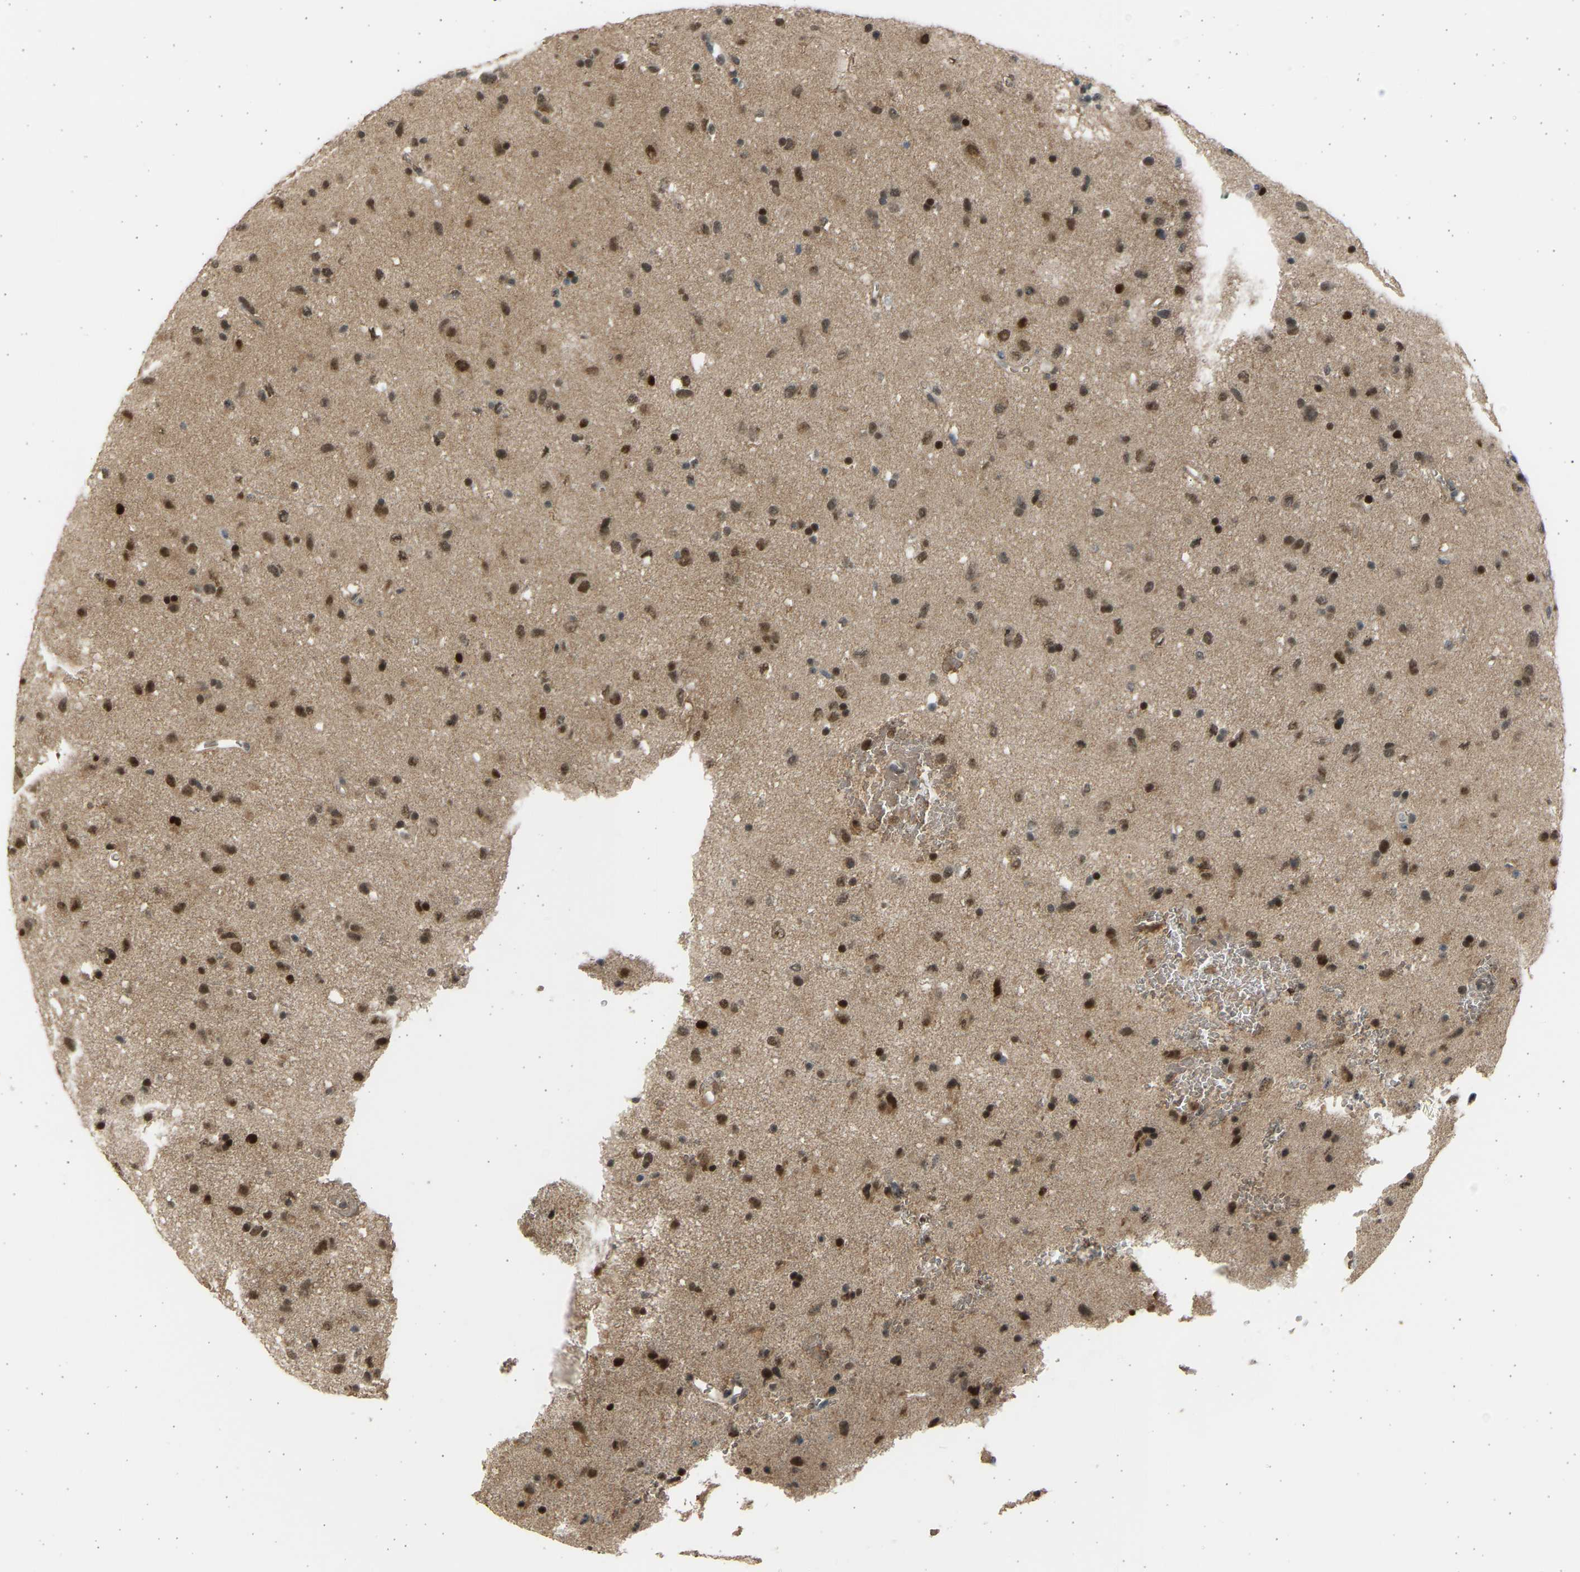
{"staining": {"intensity": "strong", "quantity": ">75%", "location": "nuclear"}, "tissue": "glioma", "cell_type": "Tumor cells", "image_type": "cancer", "snomed": [{"axis": "morphology", "description": "Glioma, malignant, Low grade"}, {"axis": "topography", "description": "Brain"}], "caption": "A micrograph showing strong nuclear staining in about >75% of tumor cells in malignant glioma (low-grade), as visualized by brown immunohistochemical staining.", "gene": "BIRC2", "patient": {"sex": "male", "age": 77}}